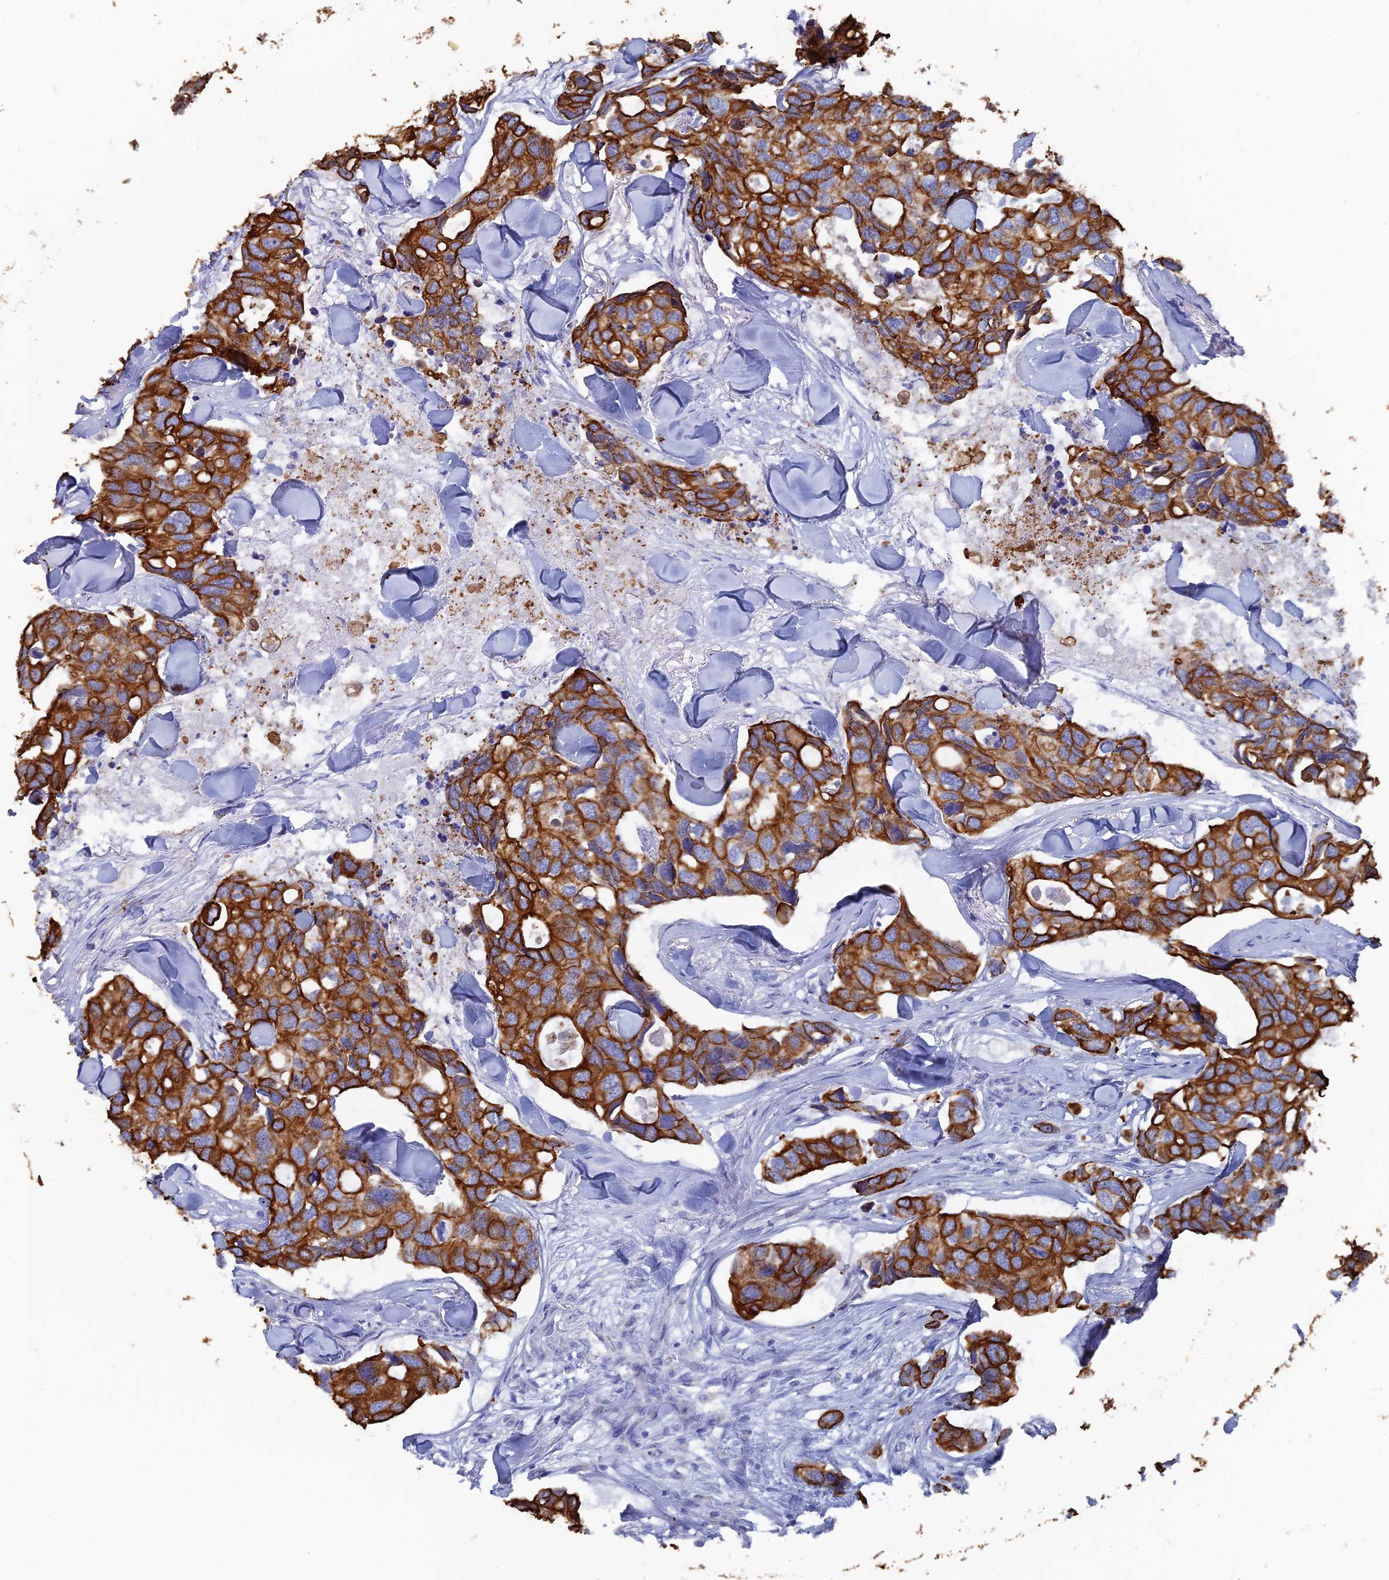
{"staining": {"intensity": "strong", "quantity": ">75%", "location": "cytoplasmic/membranous"}, "tissue": "breast cancer", "cell_type": "Tumor cells", "image_type": "cancer", "snomed": [{"axis": "morphology", "description": "Duct carcinoma"}, {"axis": "topography", "description": "Breast"}], "caption": "This is a micrograph of IHC staining of breast cancer, which shows strong staining in the cytoplasmic/membranous of tumor cells.", "gene": "SRFBP1", "patient": {"sex": "female", "age": 83}}